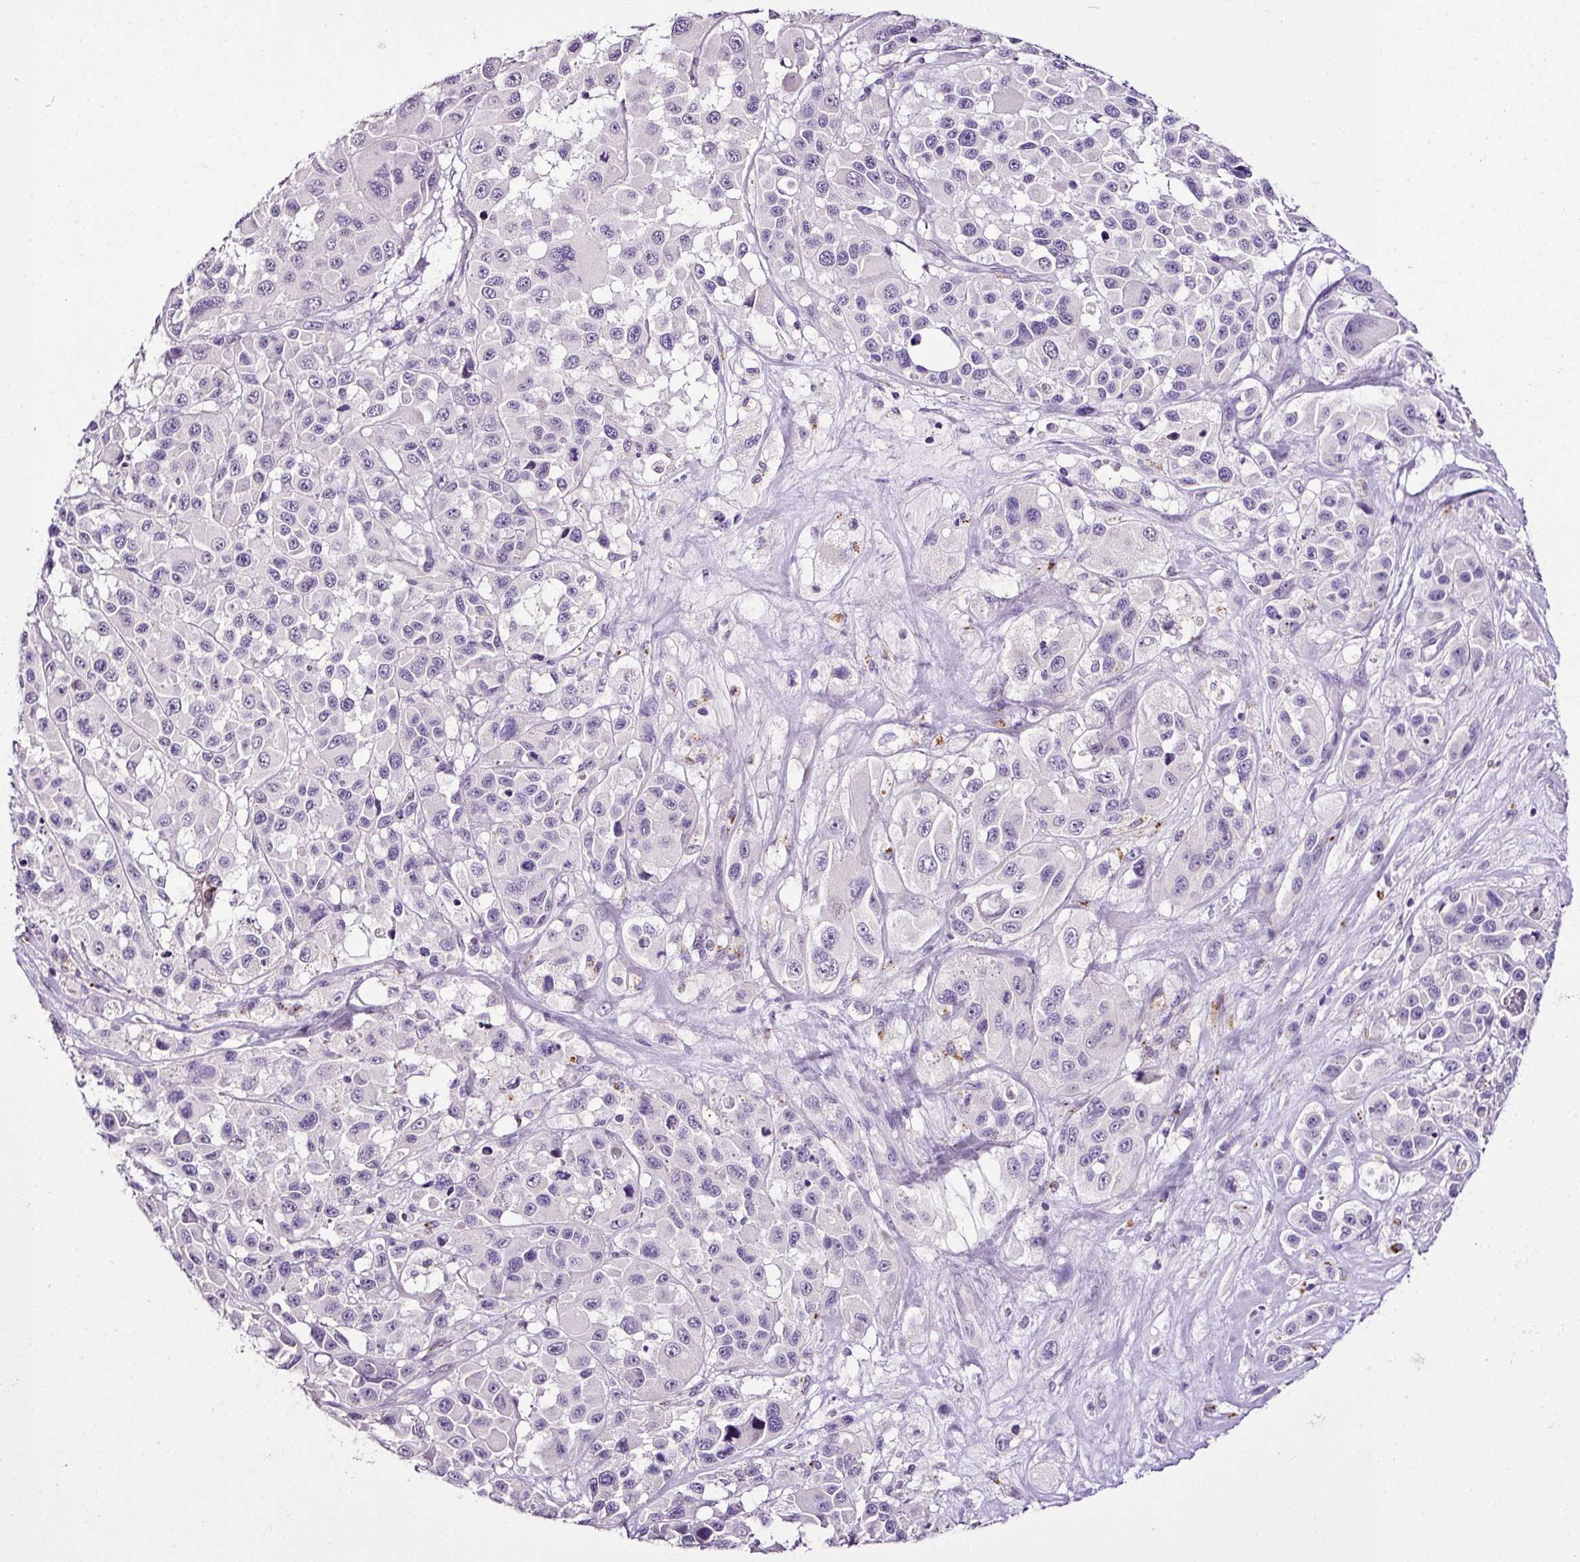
{"staining": {"intensity": "negative", "quantity": "none", "location": "none"}, "tissue": "melanoma", "cell_type": "Tumor cells", "image_type": "cancer", "snomed": [{"axis": "morphology", "description": "Malignant melanoma, Metastatic site"}, {"axis": "topography", "description": "Lymph node"}], "caption": "A high-resolution image shows IHC staining of malignant melanoma (metastatic site), which reveals no significant staining in tumor cells.", "gene": "ESR1", "patient": {"sex": "female", "age": 65}}